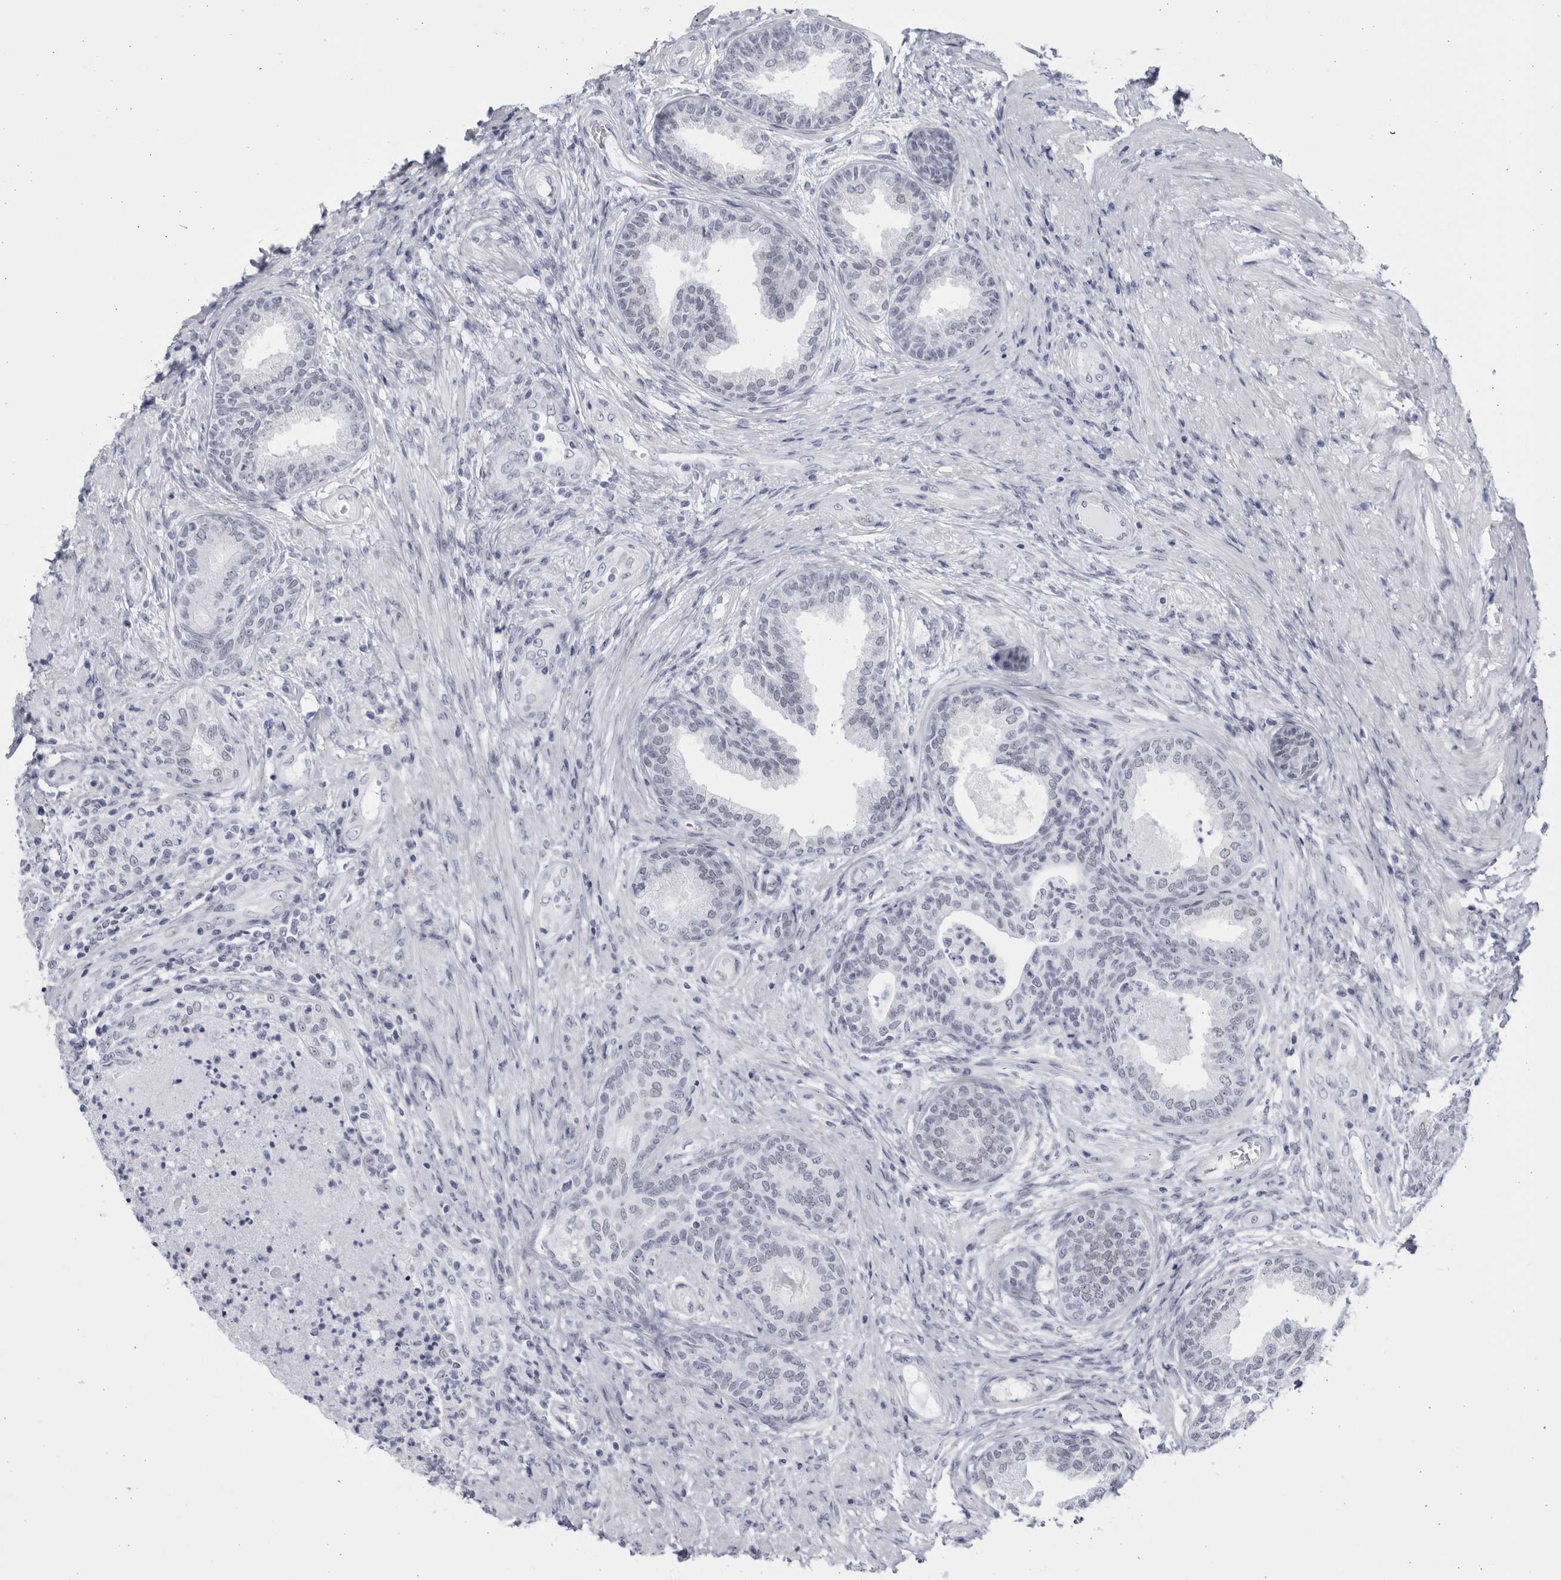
{"staining": {"intensity": "weak", "quantity": "<25%", "location": "nuclear"}, "tissue": "prostate", "cell_type": "Glandular cells", "image_type": "normal", "snomed": [{"axis": "morphology", "description": "Normal tissue, NOS"}, {"axis": "topography", "description": "Prostate"}], "caption": "Protein analysis of normal prostate reveals no significant positivity in glandular cells. (Immunohistochemistry (ihc), brightfield microscopy, high magnification).", "gene": "CCDC181", "patient": {"sex": "male", "age": 76}}